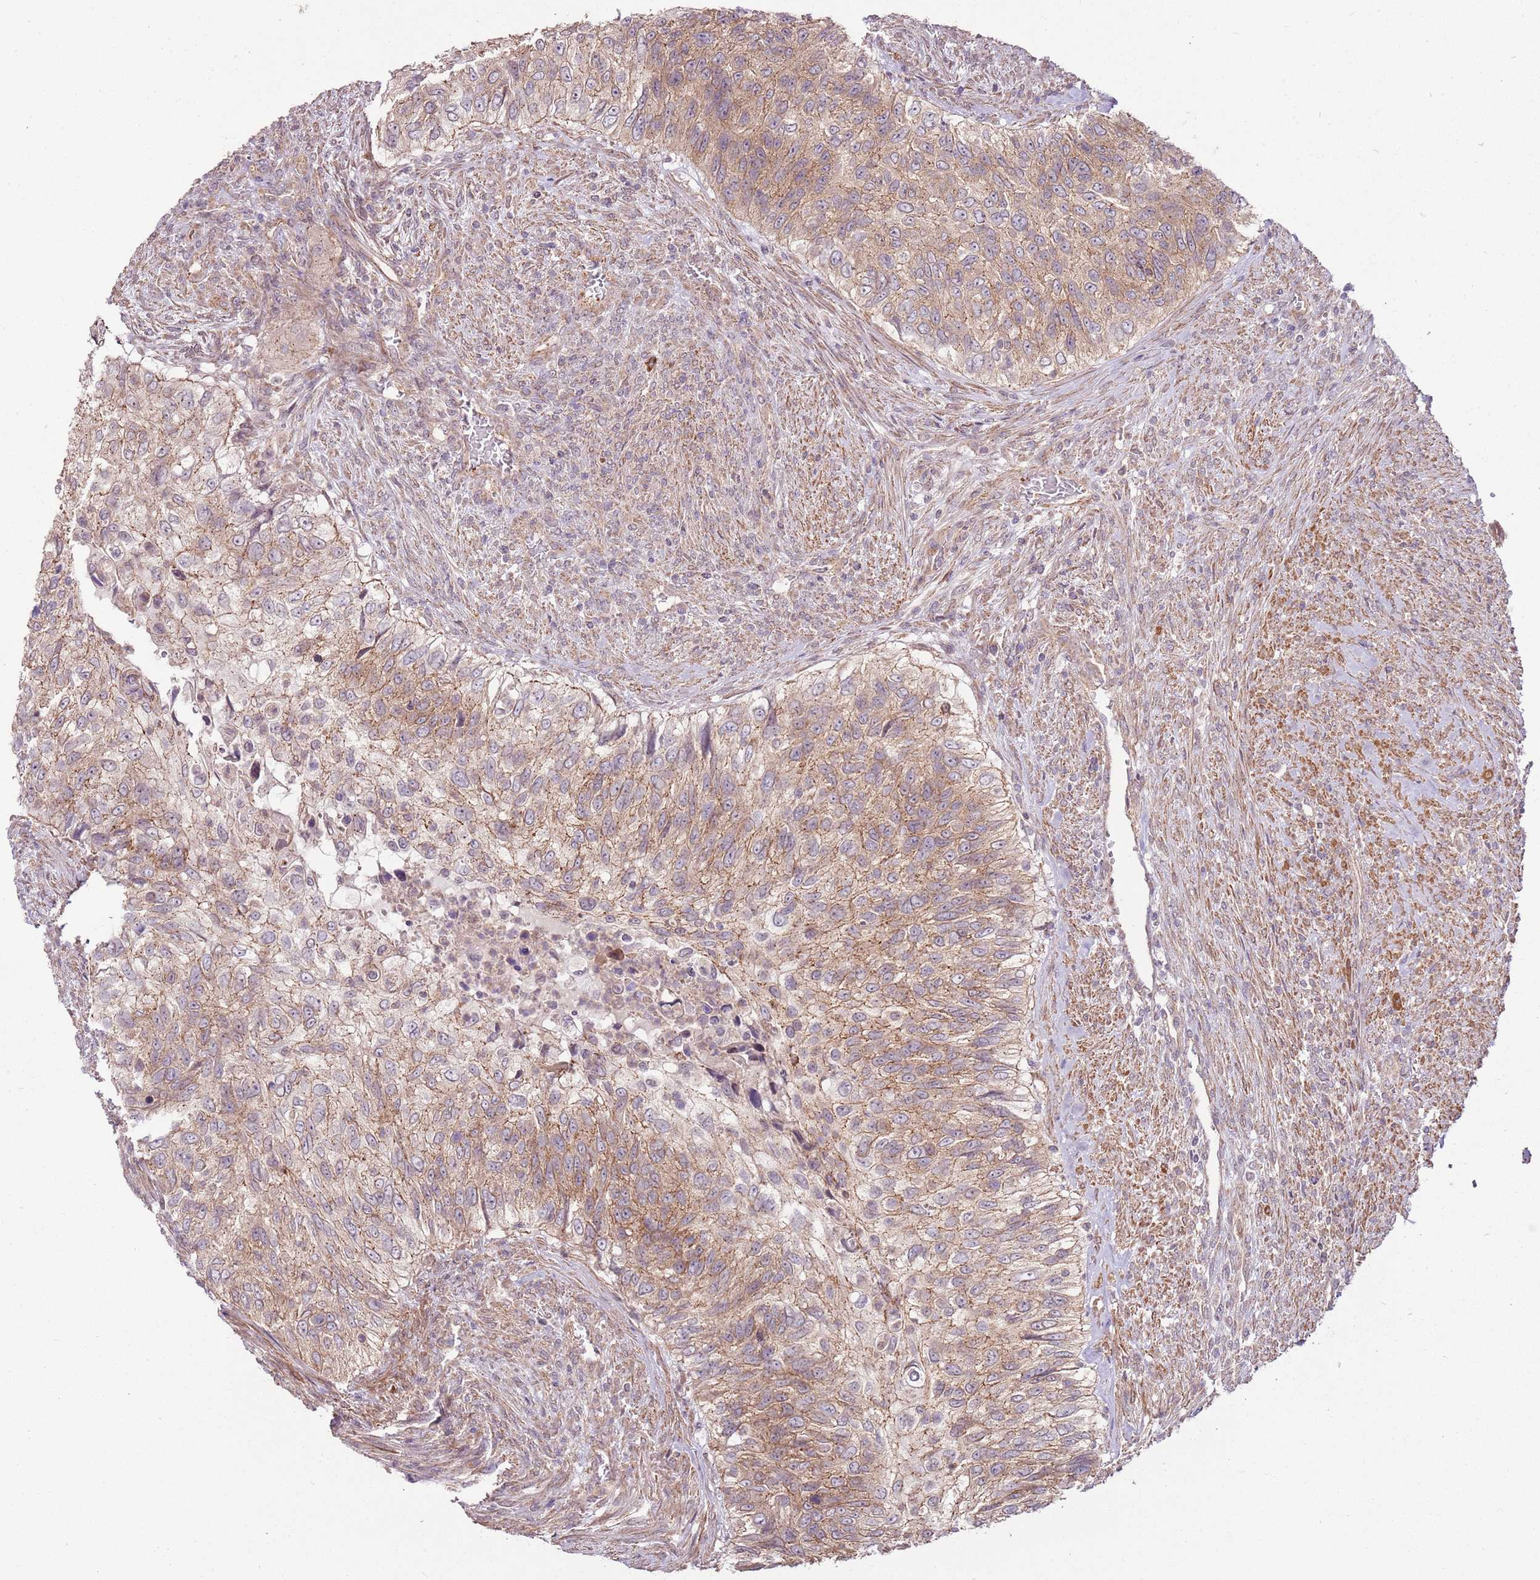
{"staining": {"intensity": "moderate", "quantity": ">75%", "location": "cytoplasmic/membranous"}, "tissue": "urothelial cancer", "cell_type": "Tumor cells", "image_type": "cancer", "snomed": [{"axis": "morphology", "description": "Urothelial carcinoma, High grade"}, {"axis": "topography", "description": "Urinary bladder"}], "caption": "Tumor cells demonstrate medium levels of moderate cytoplasmic/membranous expression in approximately >75% of cells in human high-grade urothelial carcinoma. (Stains: DAB (3,3'-diaminobenzidine) in brown, nuclei in blue, Microscopy: brightfield microscopy at high magnification).", "gene": "SPATA31D1", "patient": {"sex": "female", "age": 60}}